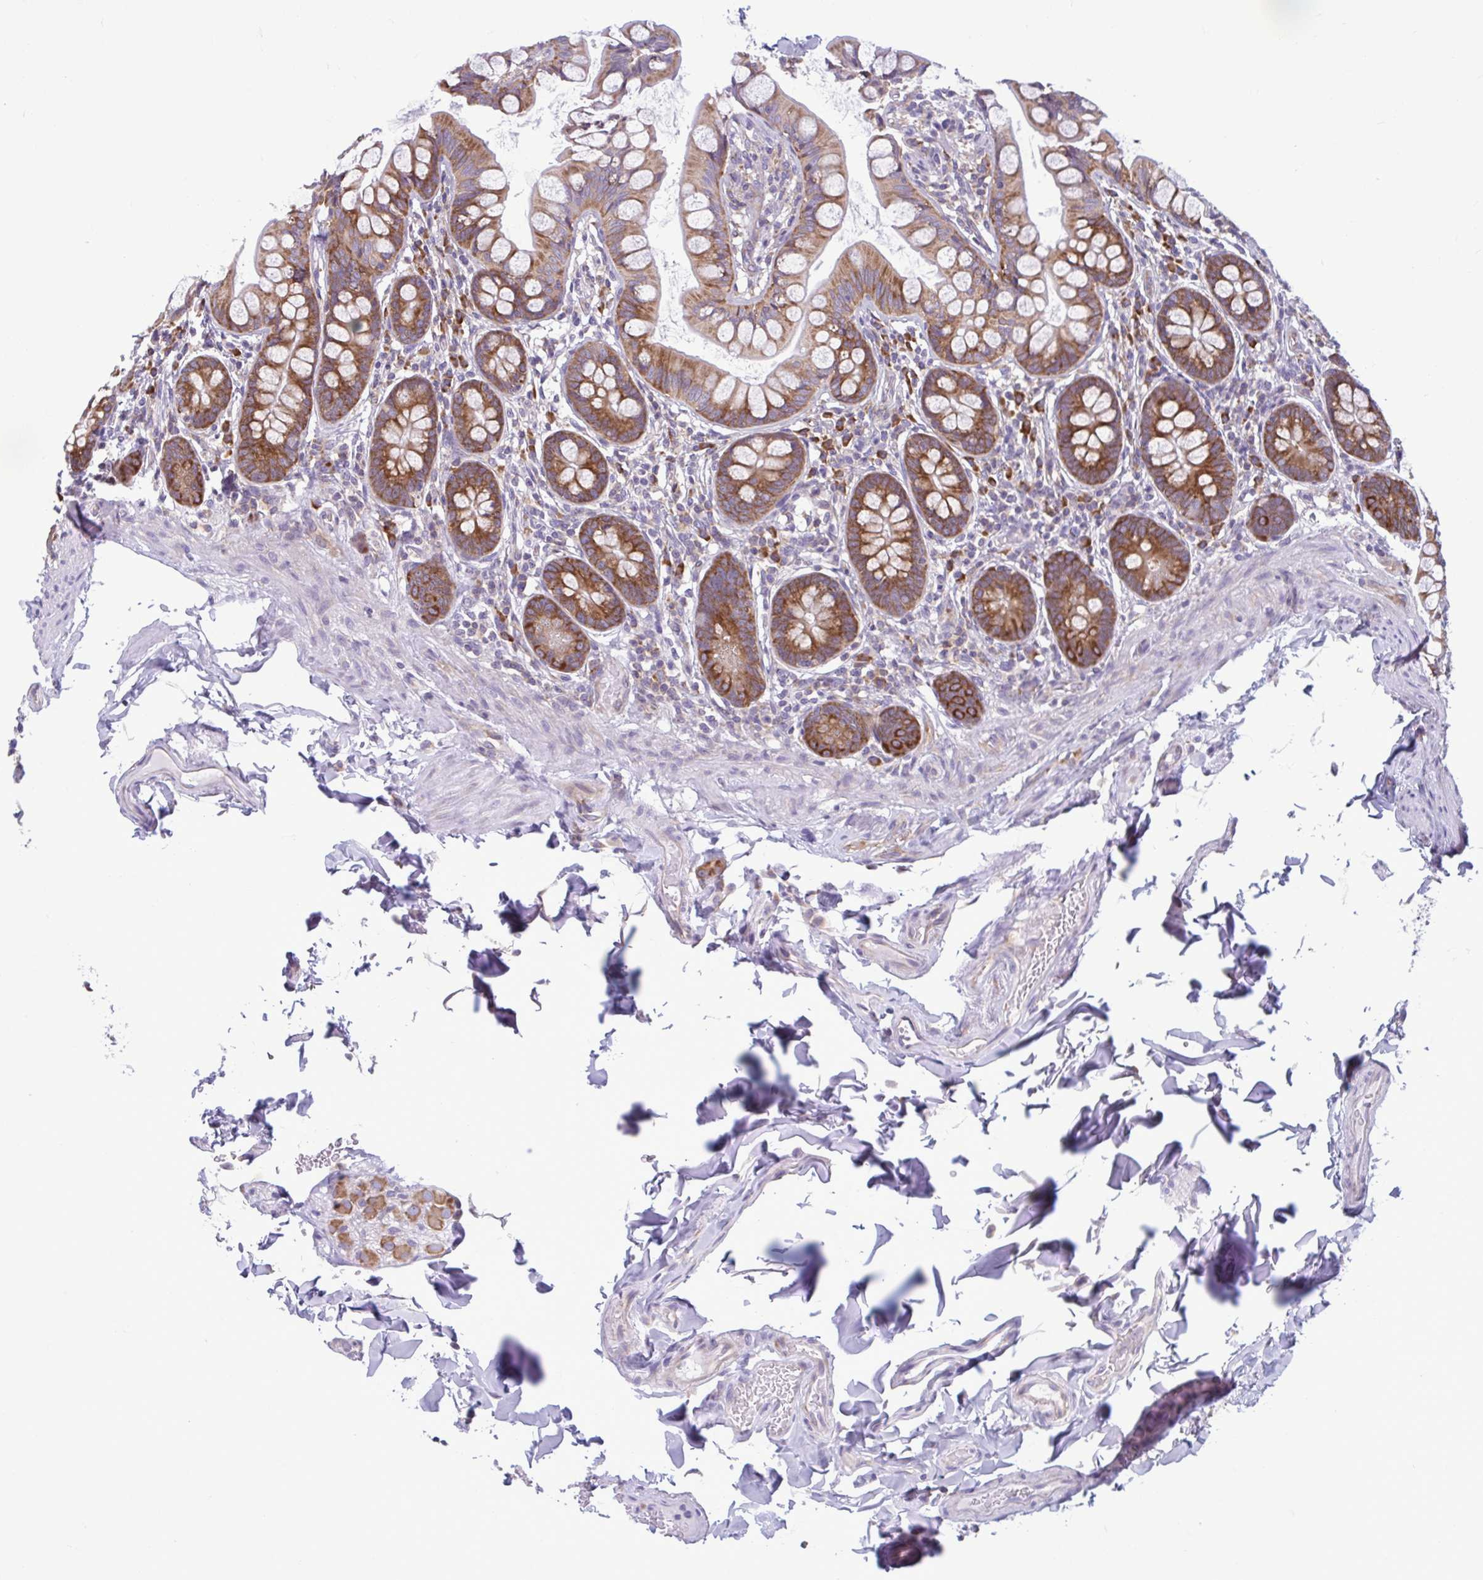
{"staining": {"intensity": "moderate", "quantity": ">75%", "location": "cytoplasmic/membranous"}, "tissue": "small intestine", "cell_type": "Glandular cells", "image_type": "normal", "snomed": [{"axis": "morphology", "description": "Normal tissue, NOS"}, {"axis": "topography", "description": "Small intestine"}], "caption": "The photomicrograph reveals staining of normal small intestine, revealing moderate cytoplasmic/membranous protein positivity (brown color) within glandular cells.", "gene": "RPS16", "patient": {"sex": "male", "age": 70}}